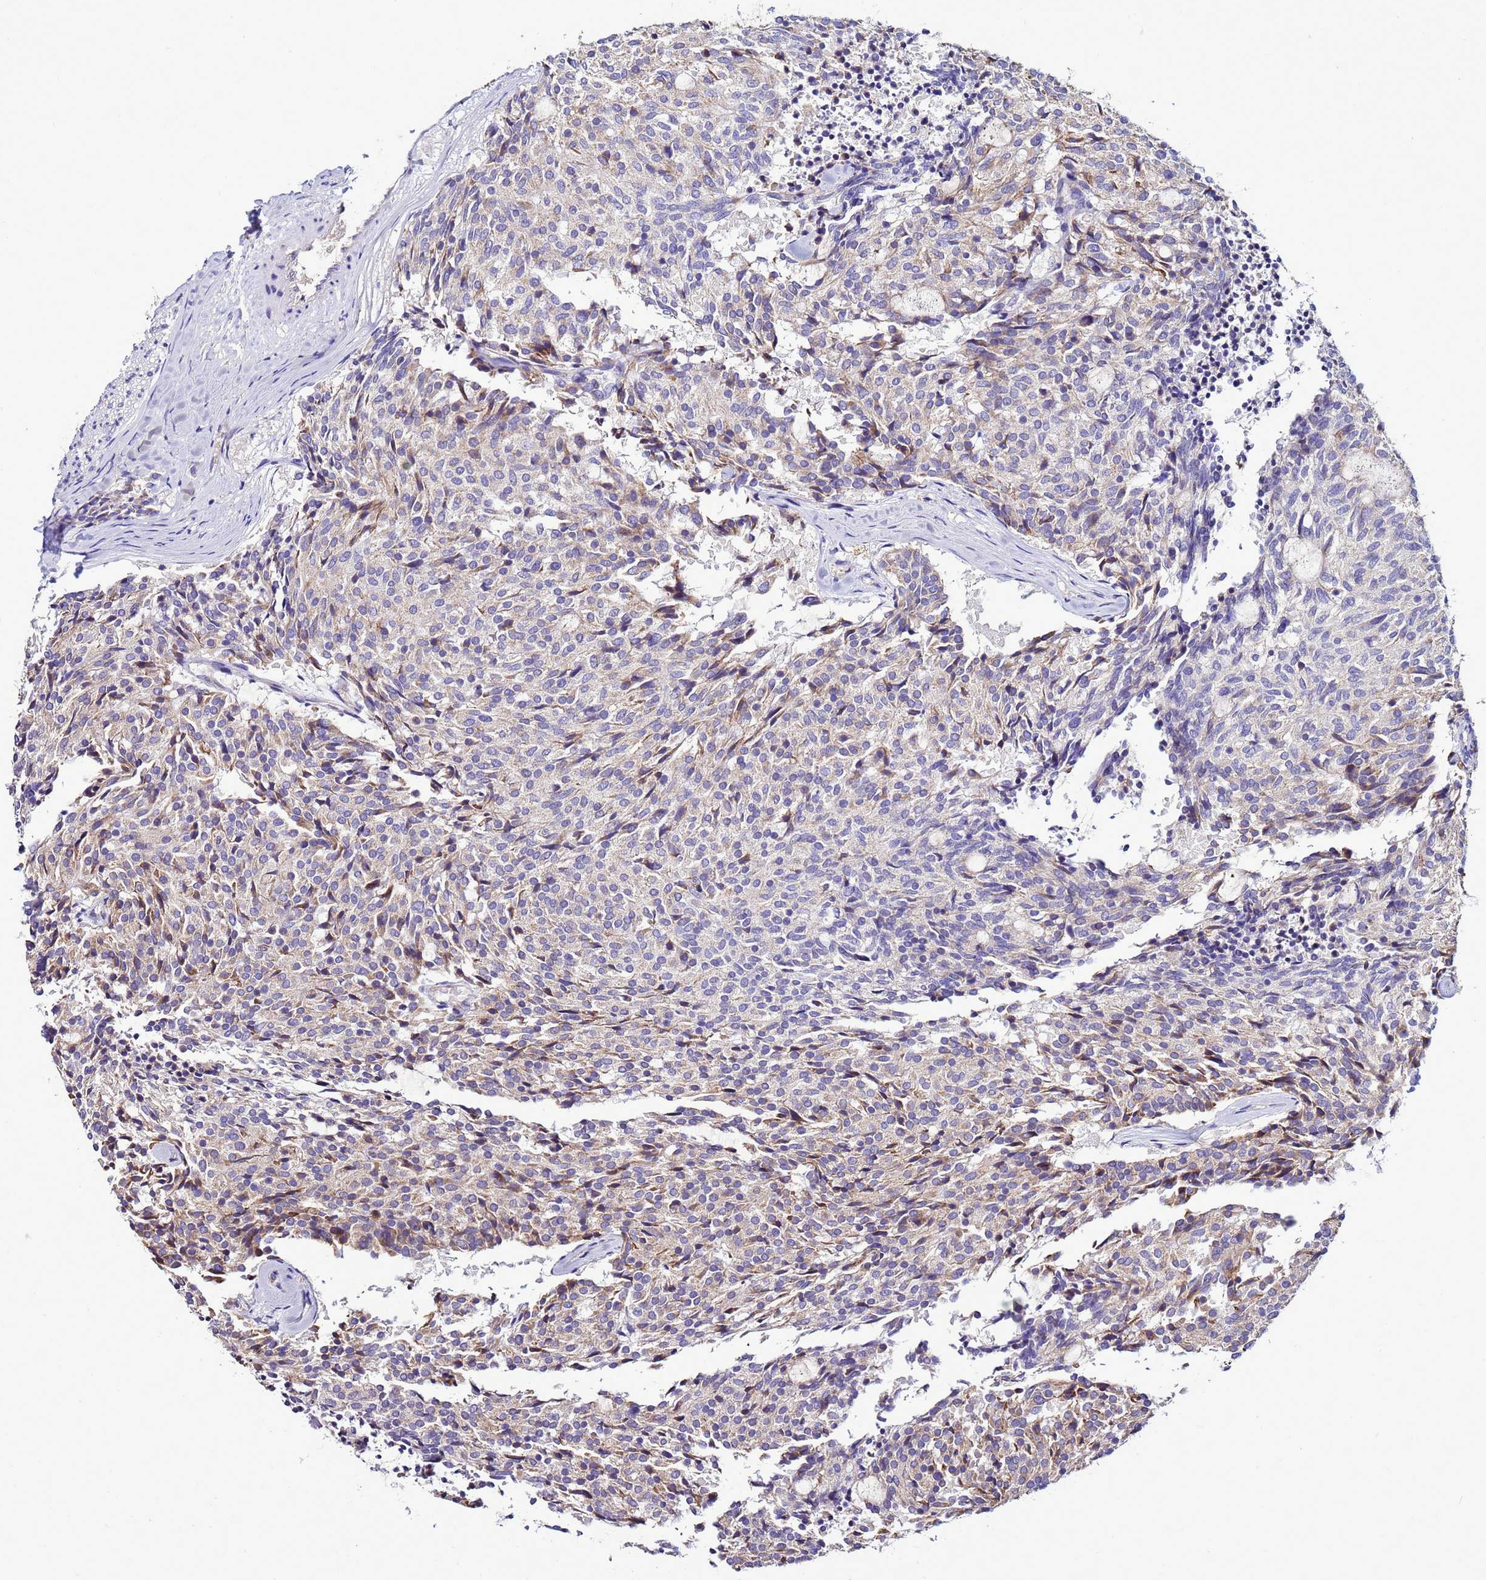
{"staining": {"intensity": "weak", "quantity": "<25%", "location": "cytoplasmic/membranous"}, "tissue": "carcinoid", "cell_type": "Tumor cells", "image_type": "cancer", "snomed": [{"axis": "morphology", "description": "Carcinoid, malignant, NOS"}, {"axis": "topography", "description": "Pancreas"}], "caption": "Immunohistochemistry (IHC) micrograph of human carcinoid stained for a protein (brown), which displays no expression in tumor cells.", "gene": "ANTKMT", "patient": {"sex": "female", "age": 54}}